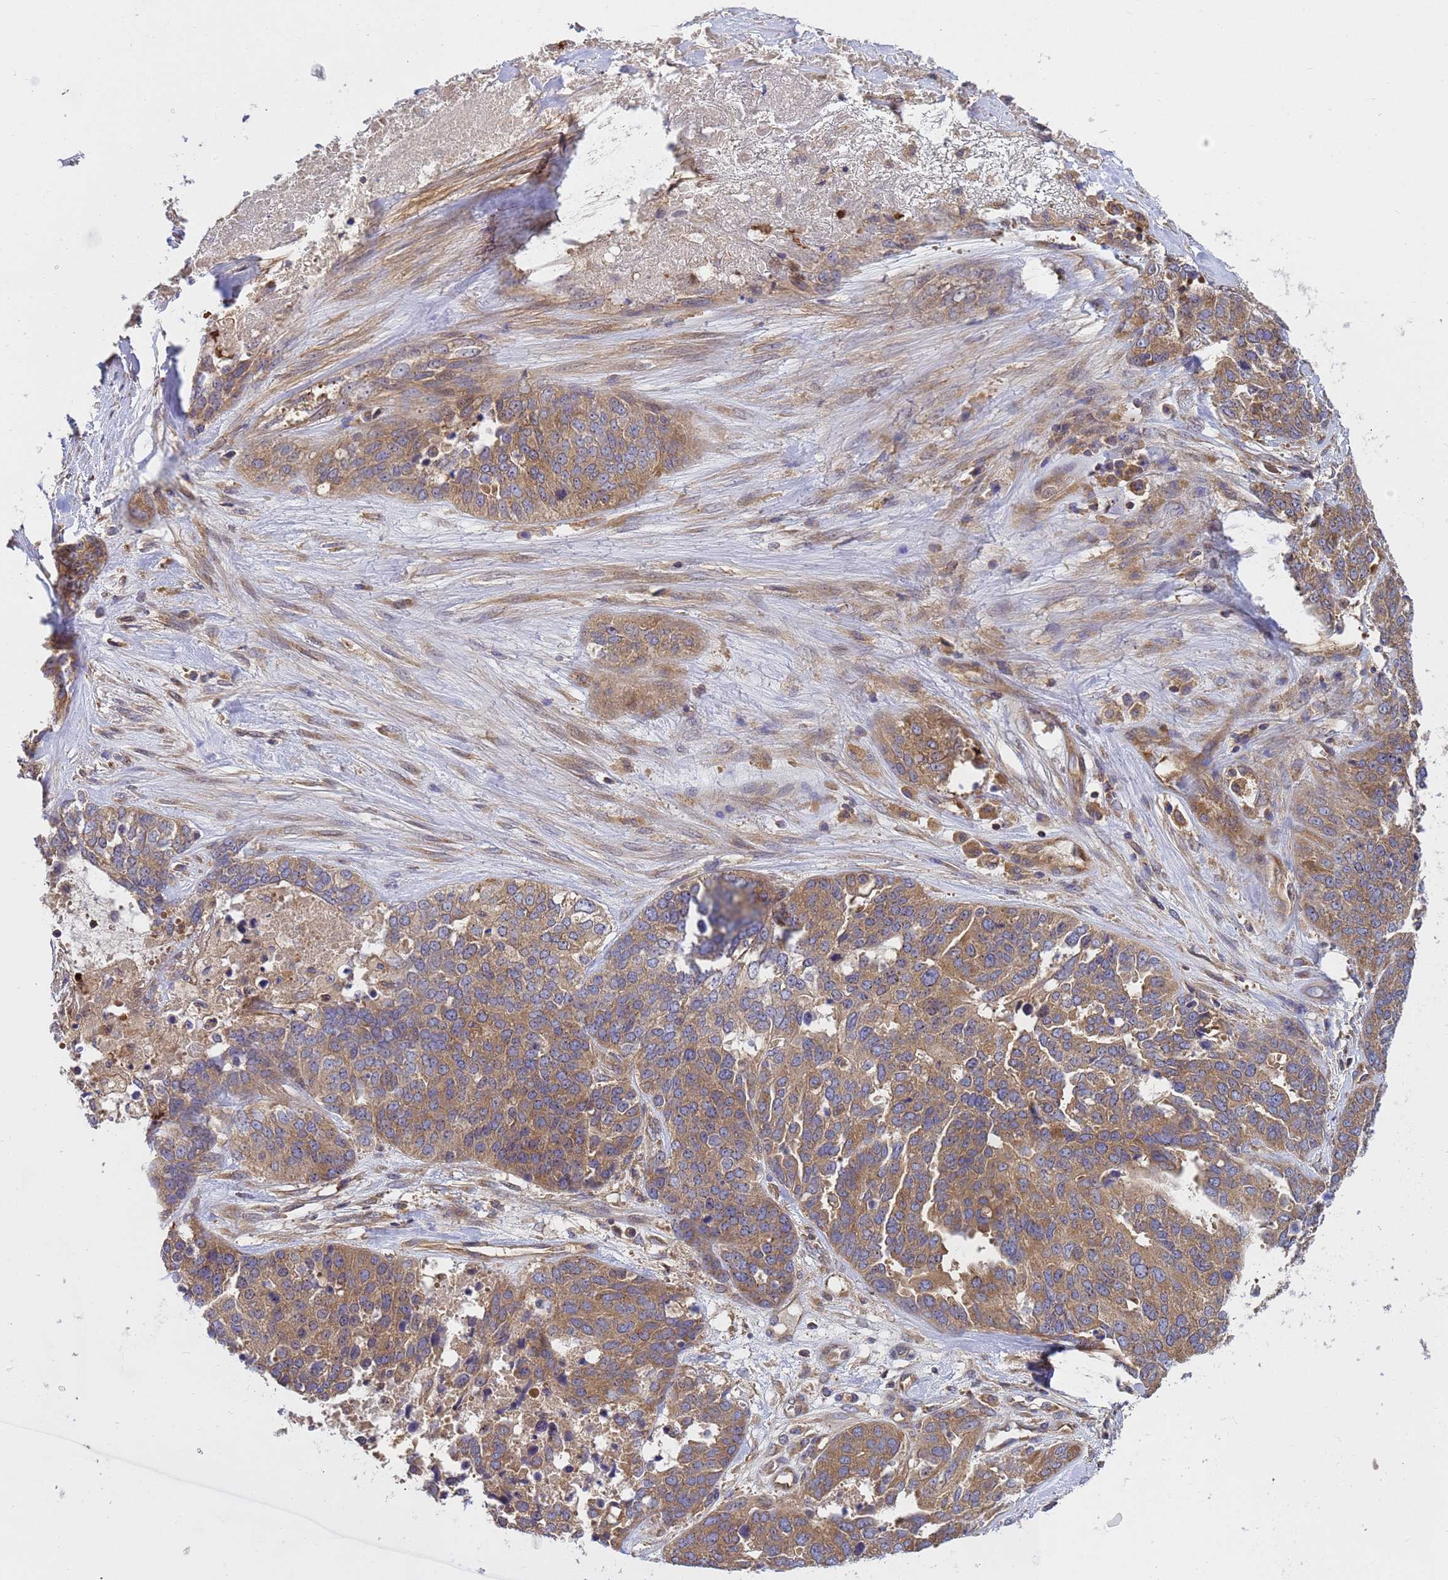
{"staining": {"intensity": "moderate", "quantity": ">75%", "location": "cytoplasmic/membranous"}, "tissue": "ovarian cancer", "cell_type": "Tumor cells", "image_type": "cancer", "snomed": [{"axis": "morphology", "description": "Cystadenocarcinoma, serous, NOS"}, {"axis": "topography", "description": "Ovary"}], "caption": "Brown immunohistochemical staining in human ovarian cancer reveals moderate cytoplasmic/membranous positivity in approximately >75% of tumor cells.", "gene": "BECN1", "patient": {"sex": "female", "age": 44}}